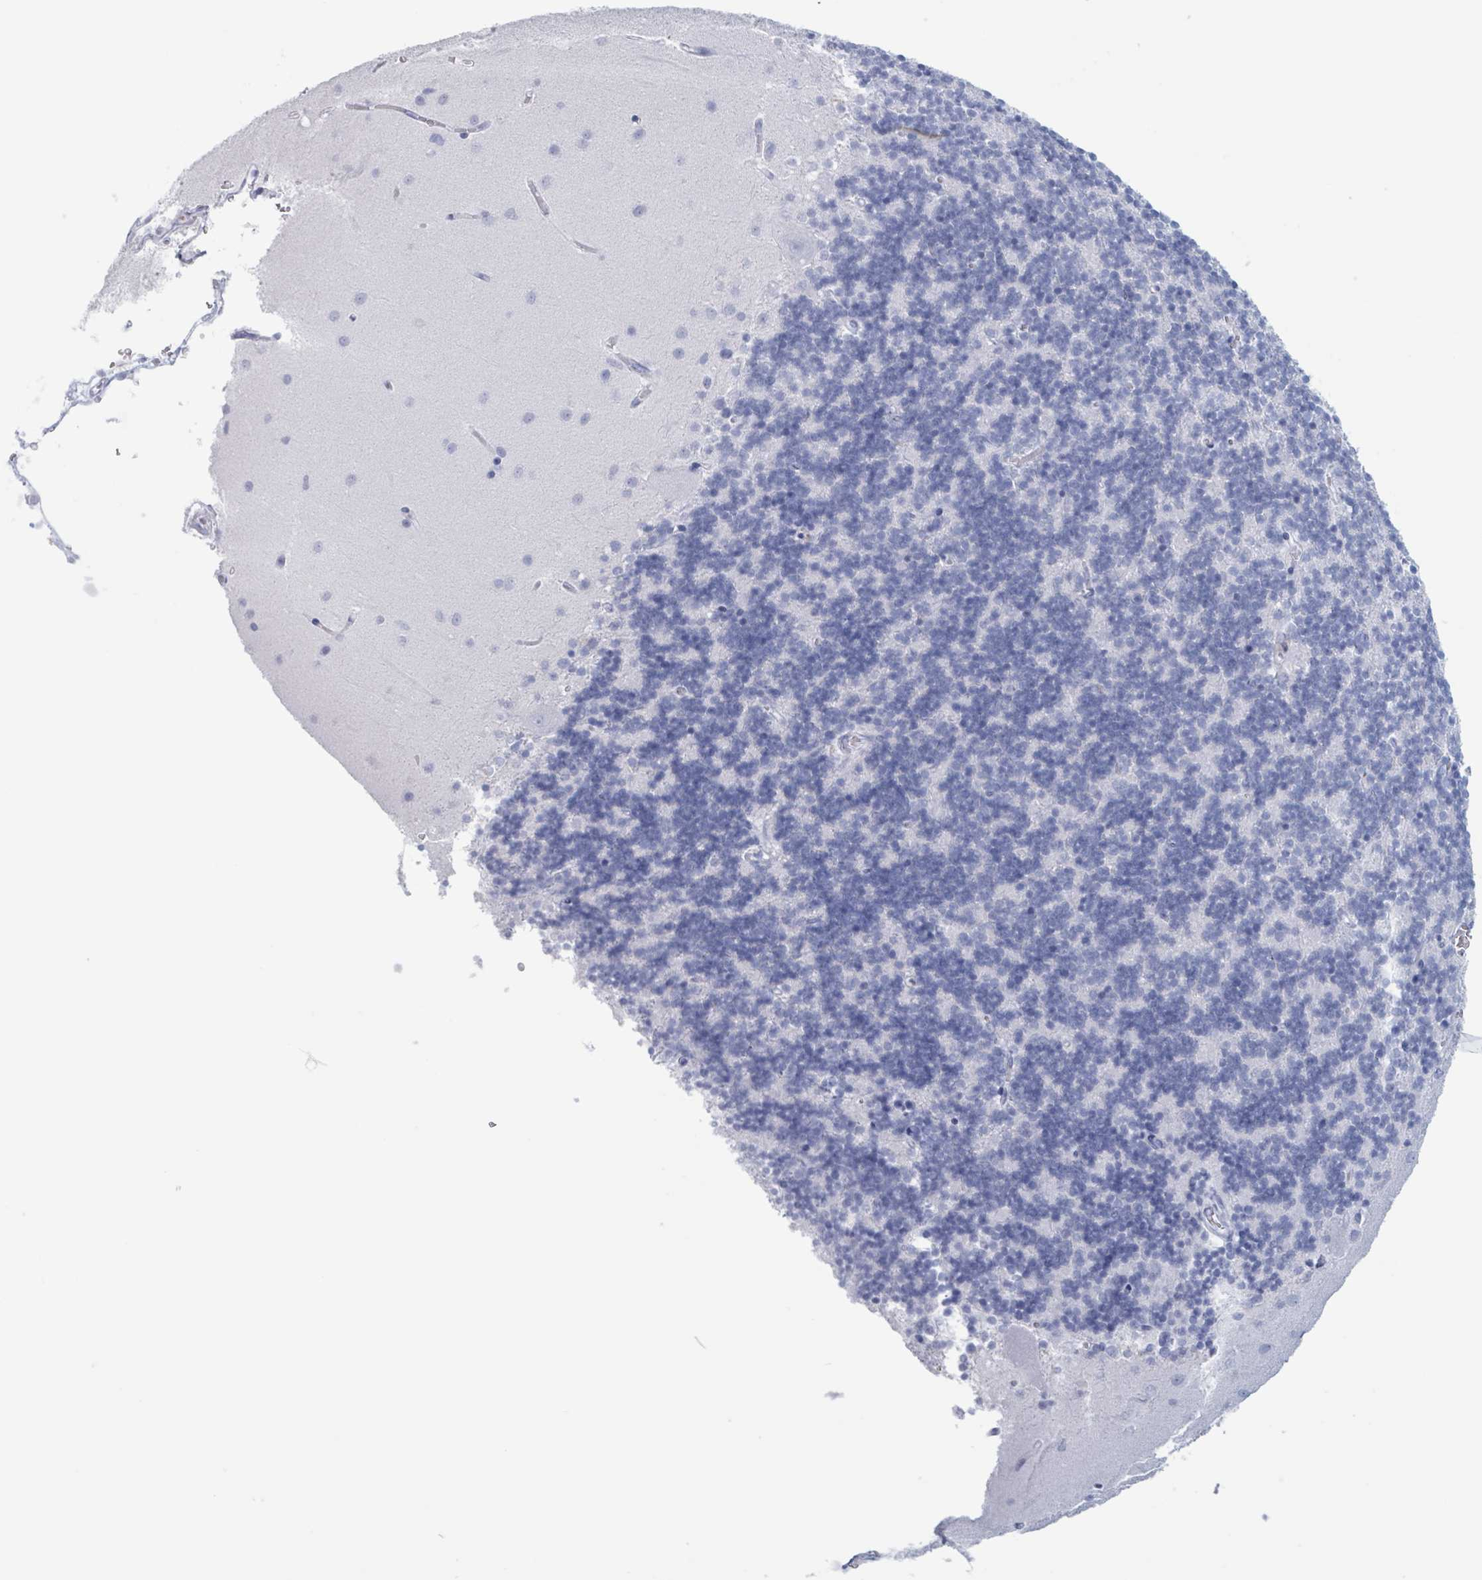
{"staining": {"intensity": "negative", "quantity": "none", "location": "none"}, "tissue": "cerebellum", "cell_type": "Cells in granular layer", "image_type": "normal", "snomed": [{"axis": "morphology", "description": "Normal tissue, NOS"}, {"axis": "topography", "description": "Cerebellum"}], "caption": "DAB immunohistochemical staining of normal human cerebellum displays no significant staining in cells in granular layer.", "gene": "KLK4", "patient": {"sex": "male", "age": 54}}